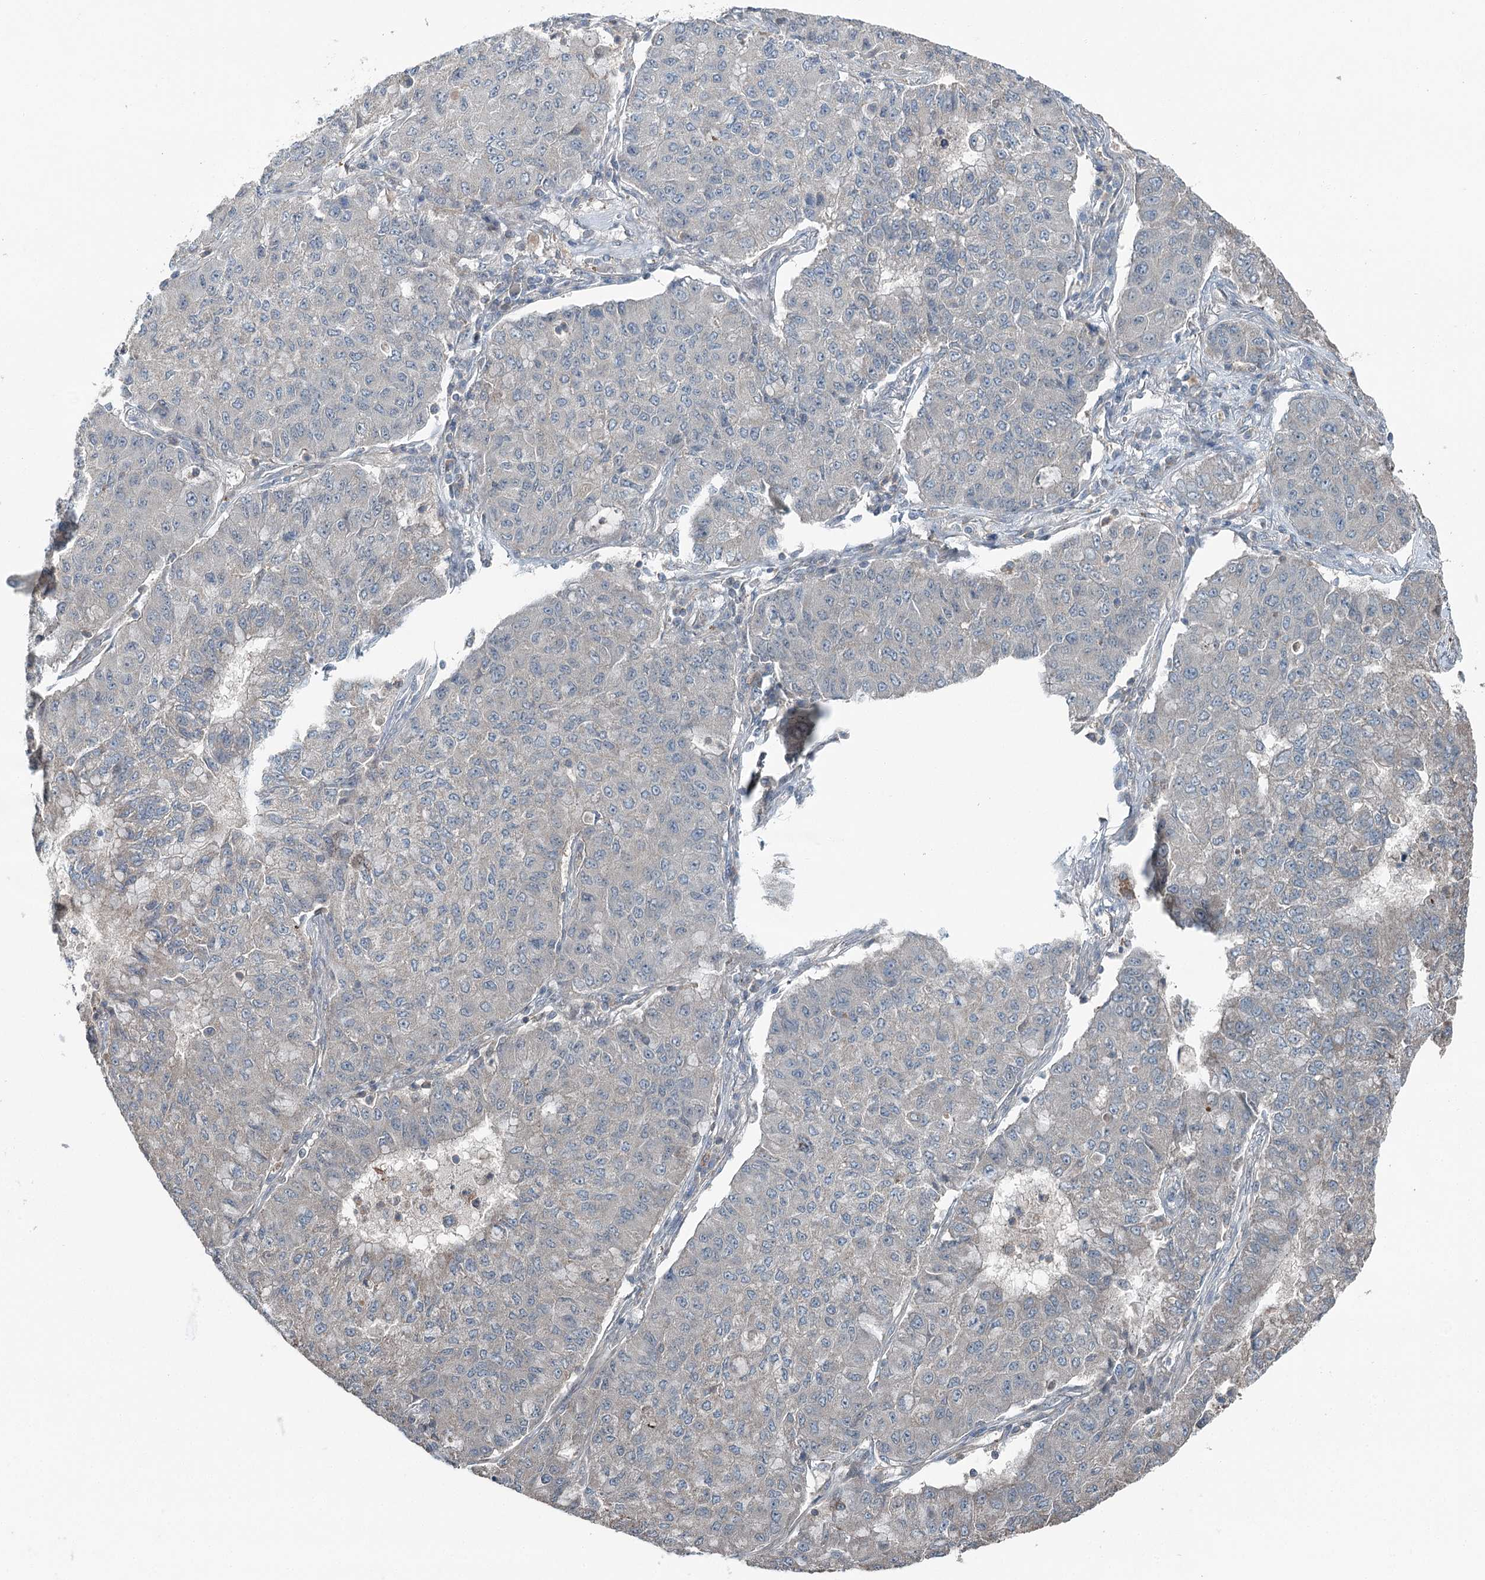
{"staining": {"intensity": "negative", "quantity": "none", "location": "none"}, "tissue": "lung cancer", "cell_type": "Tumor cells", "image_type": "cancer", "snomed": [{"axis": "morphology", "description": "Squamous cell carcinoma, NOS"}, {"axis": "topography", "description": "Lung"}], "caption": "High power microscopy image of an immunohistochemistry (IHC) histopathology image of lung squamous cell carcinoma, revealing no significant positivity in tumor cells.", "gene": "SKIC3", "patient": {"sex": "male", "age": 74}}